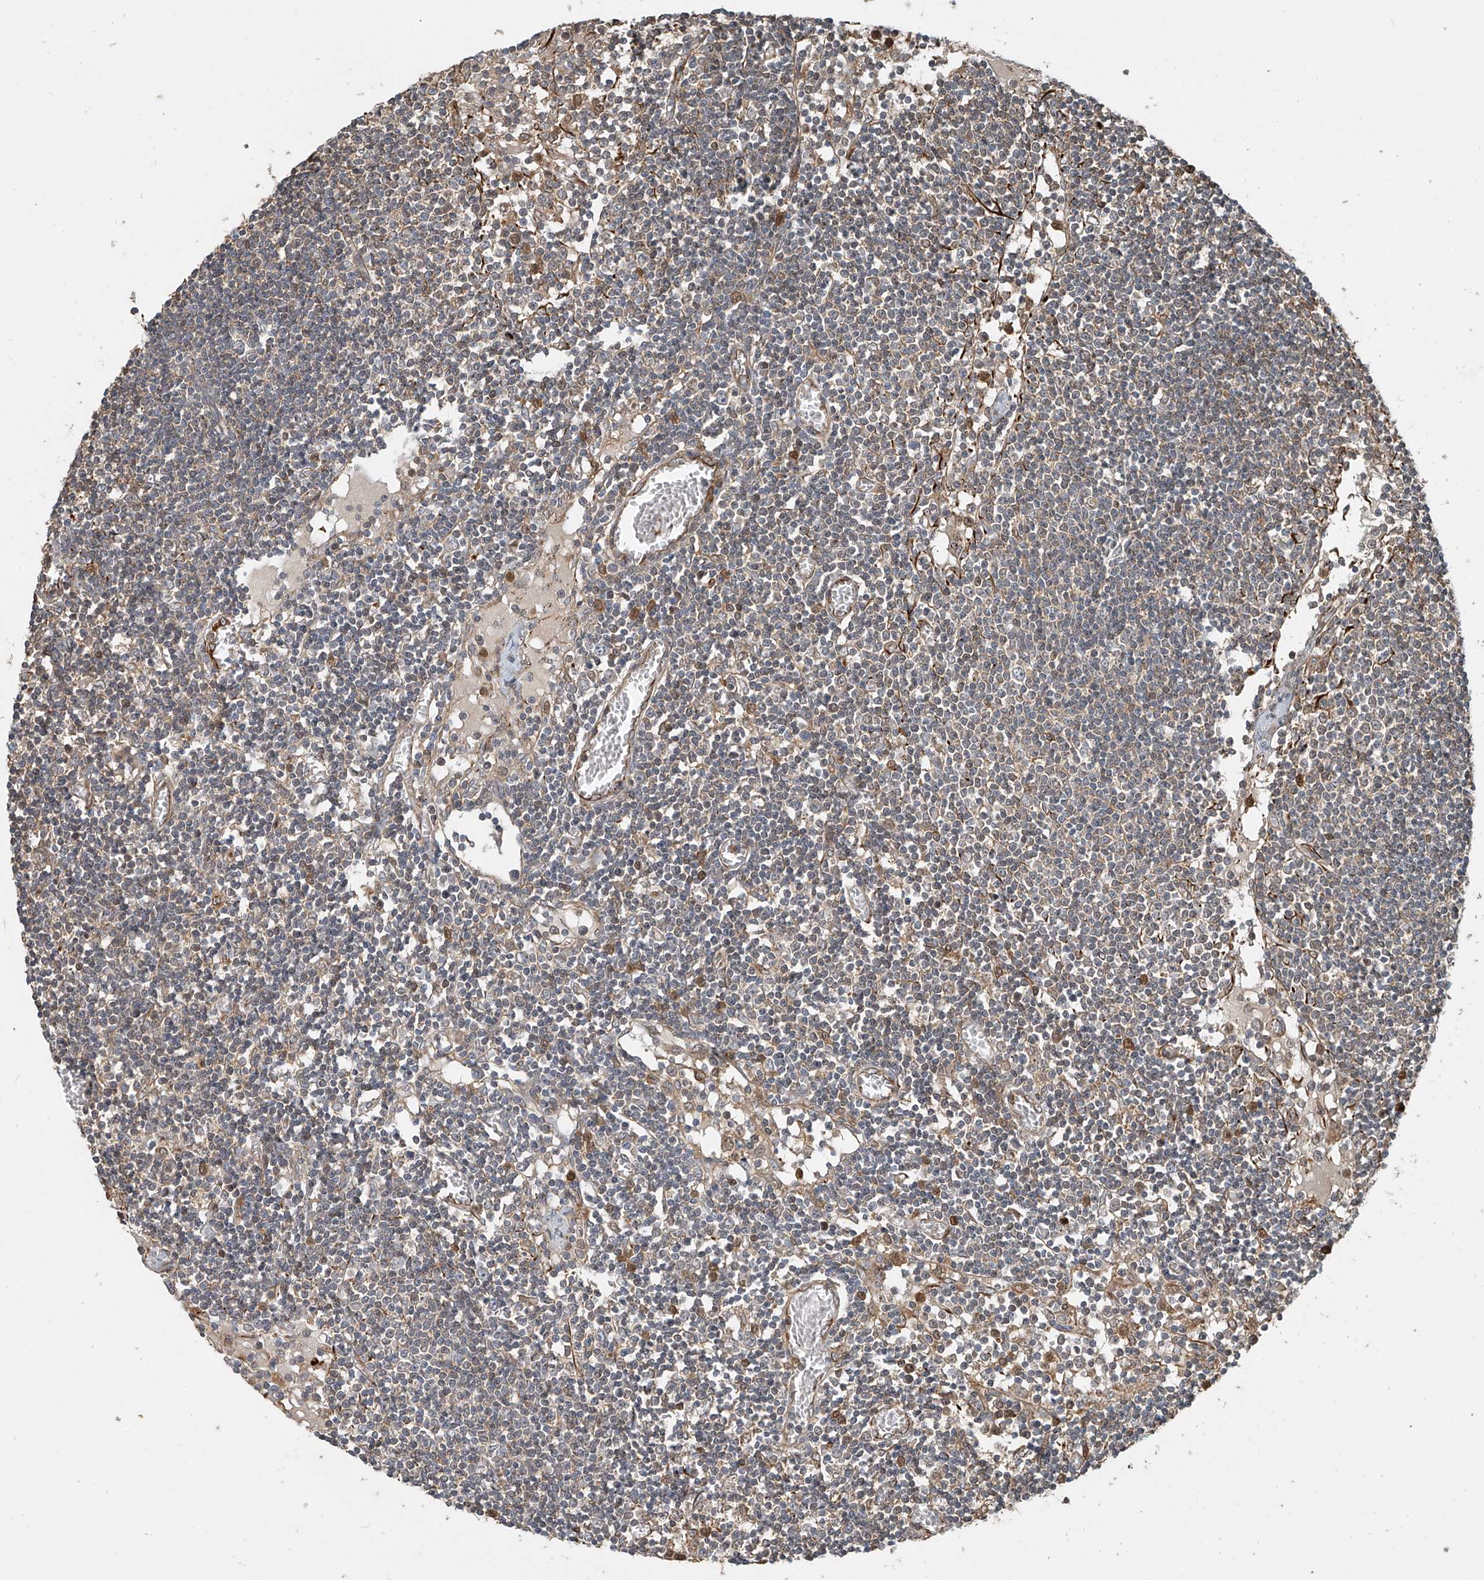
{"staining": {"intensity": "moderate", "quantity": "<25%", "location": "cytoplasmic/membranous"}, "tissue": "lymph node", "cell_type": "Germinal center cells", "image_type": "normal", "snomed": [{"axis": "morphology", "description": "Normal tissue, NOS"}, {"axis": "topography", "description": "Lymph node"}], "caption": "An image of lymph node stained for a protein exhibits moderate cytoplasmic/membranous brown staining in germinal center cells. Immunohistochemistry (ihc) stains the protein of interest in brown and the nuclei are stained blue.", "gene": "SH3BGRL3", "patient": {"sex": "female", "age": 11}}